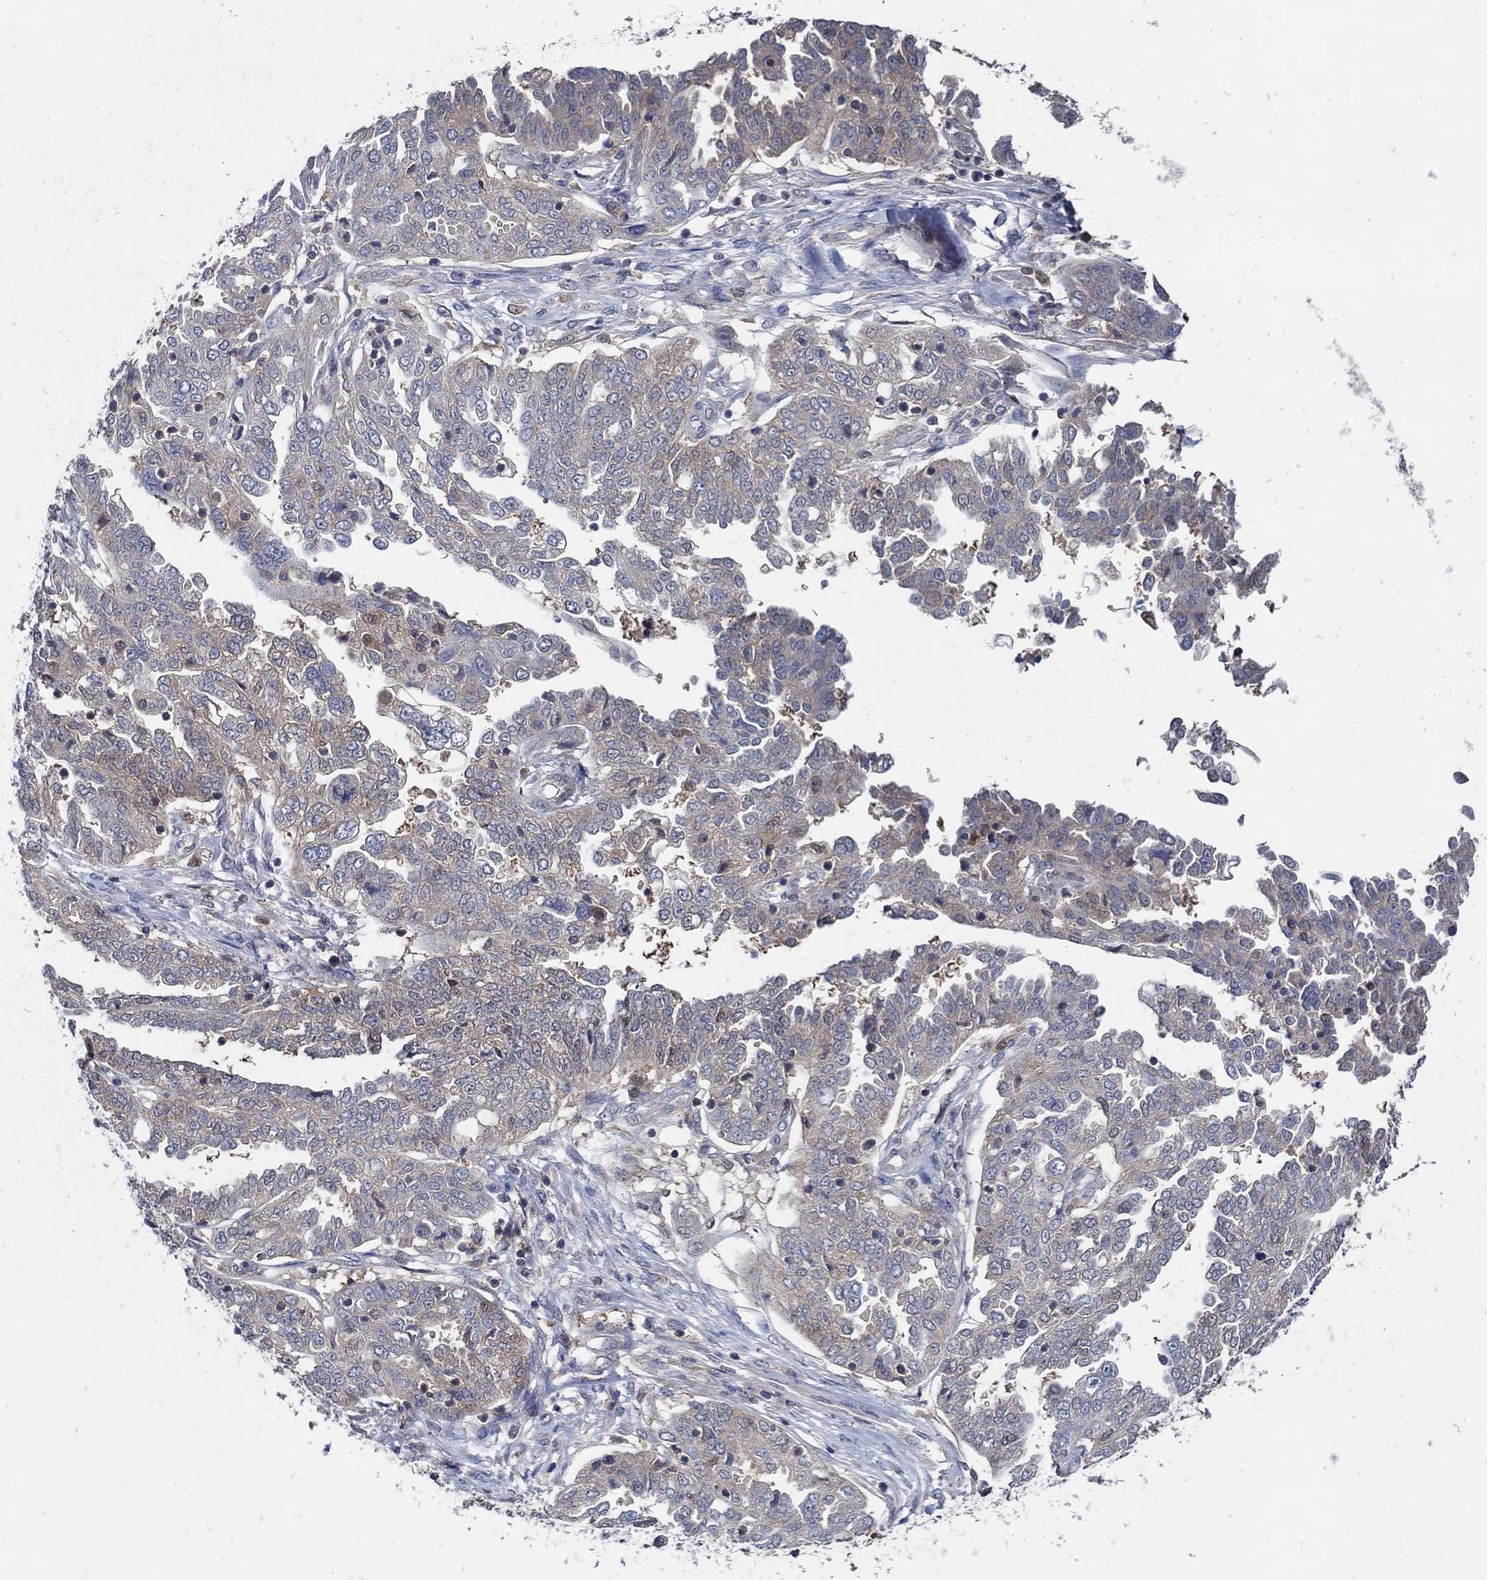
{"staining": {"intensity": "weak", "quantity": "<25%", "location": "cytoplasmic/membranous"}, "tissue": "ovarian cancer", "cell_type": "Tumor cells", "image_type": "cancer", "snomed": [{"axis": "morphology", "description": "Cystadenocarcinoma, serous, NOS"}, {"axis": "topography", "description": "Ovary"}], "caption": "DAB (3,3'-diaminobenzidine) immunohistochemical staining of human ovarian cancer (serous cystadenocarcinoma) exhibits no significant positivity in tumor cells. (DAB (3,3'-diaminobenzidine) immunohistochemistry, high magnification).", "gene": "MTHFR", "patient": {"sex": "female", "age": 67}}